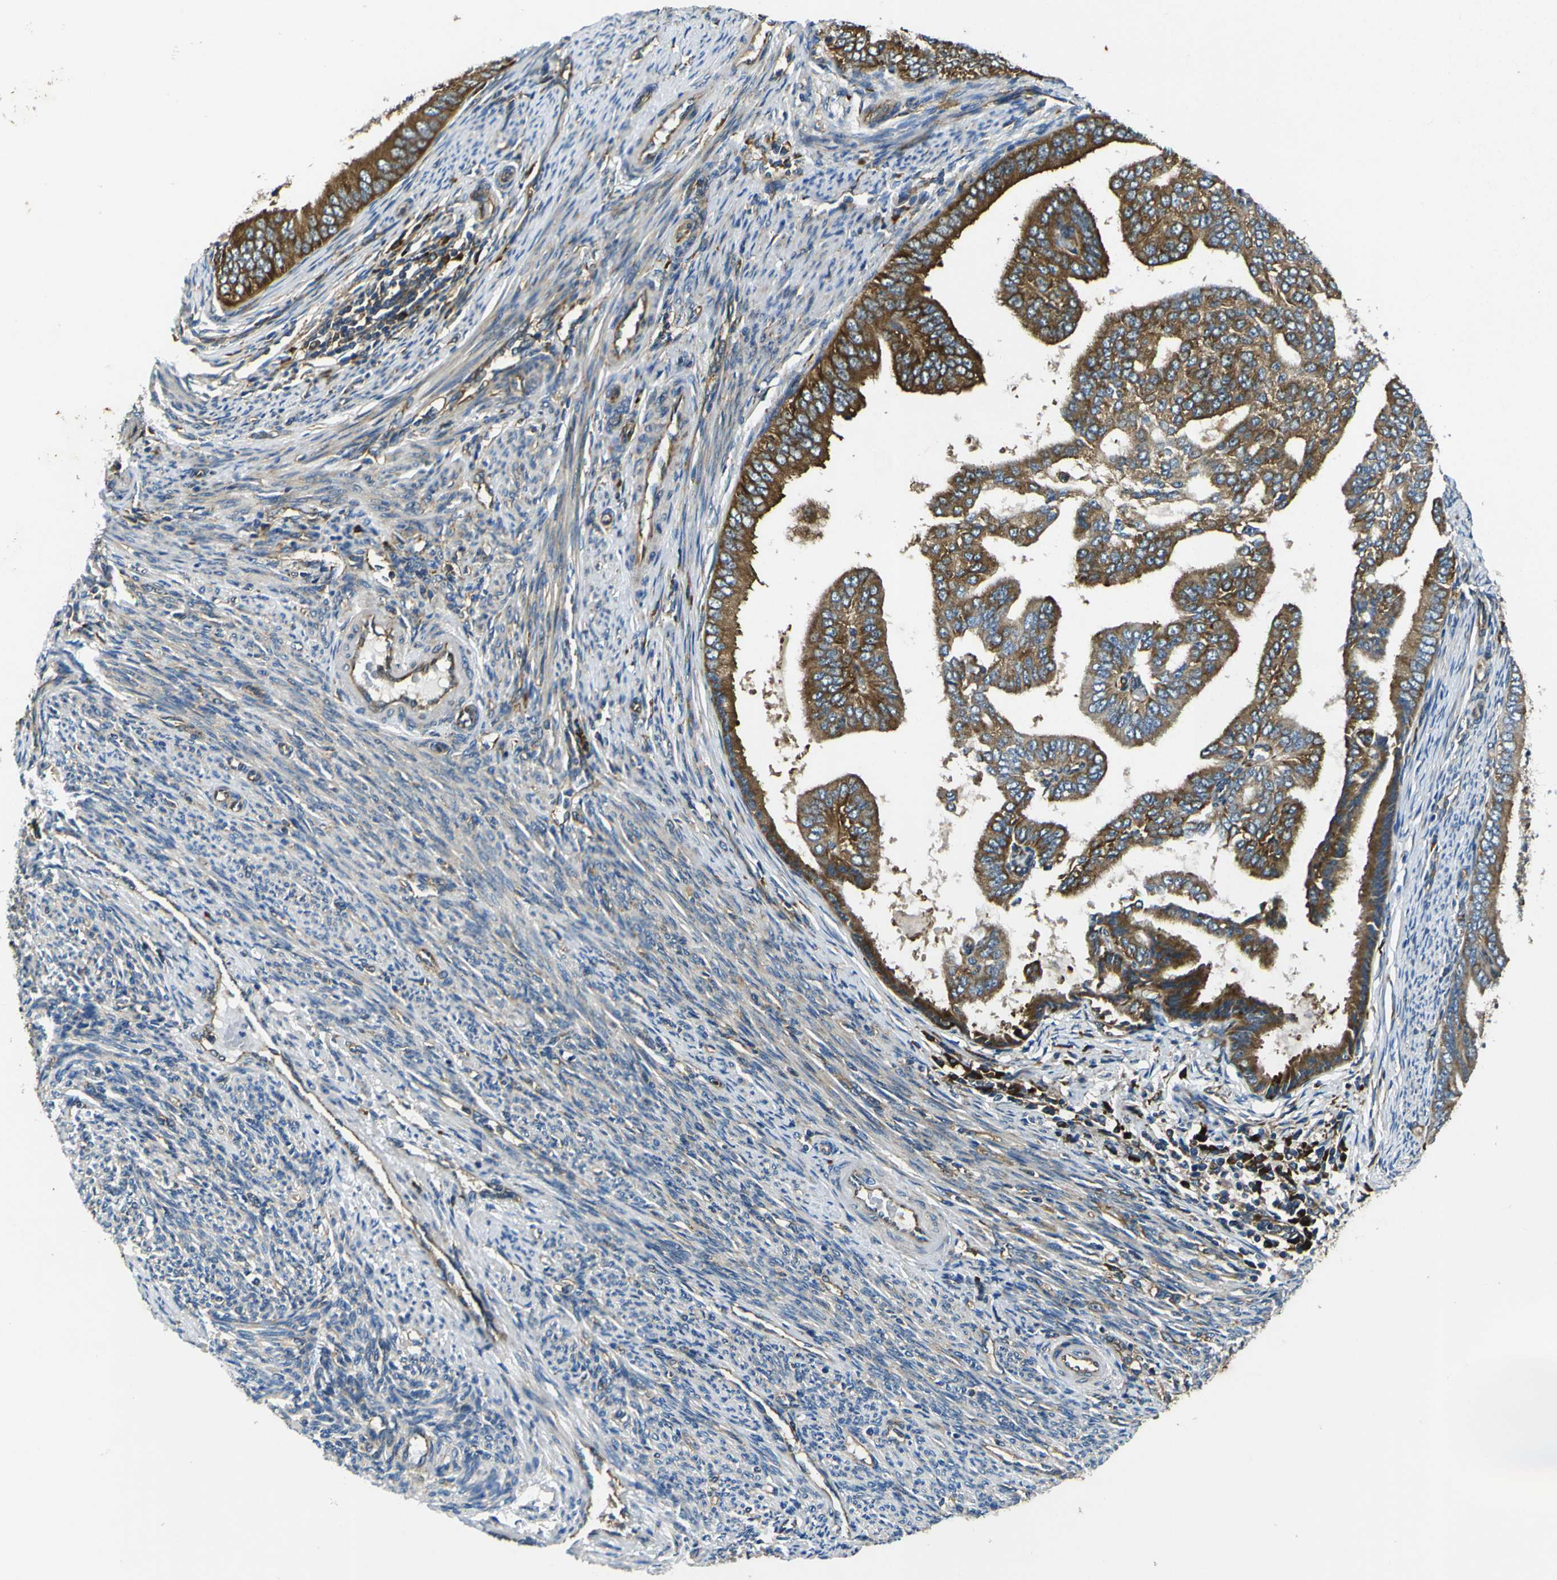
{"staining": {"intensity": "moderate", "quantity": ">75%", "location": "cytoplasmic/membranous"}, "tissue": "endometrial cancer", "cell_type": "Tumor cells", "image_type": "cancer", "snomed": [{"axis": "morphology", "description": "Adenocarcinoma, NOS"}, {"axis": "topography", "description": "Endometrium"}], "caption": "There is medium levels of moderate cytoplasmic/membranous expression in tumor cells of endometrial cancer, as demonstrated by immunohistochemical staining (brown color).", "gene": "RPSA", "patient": {"sex": "female", "age": 58}}